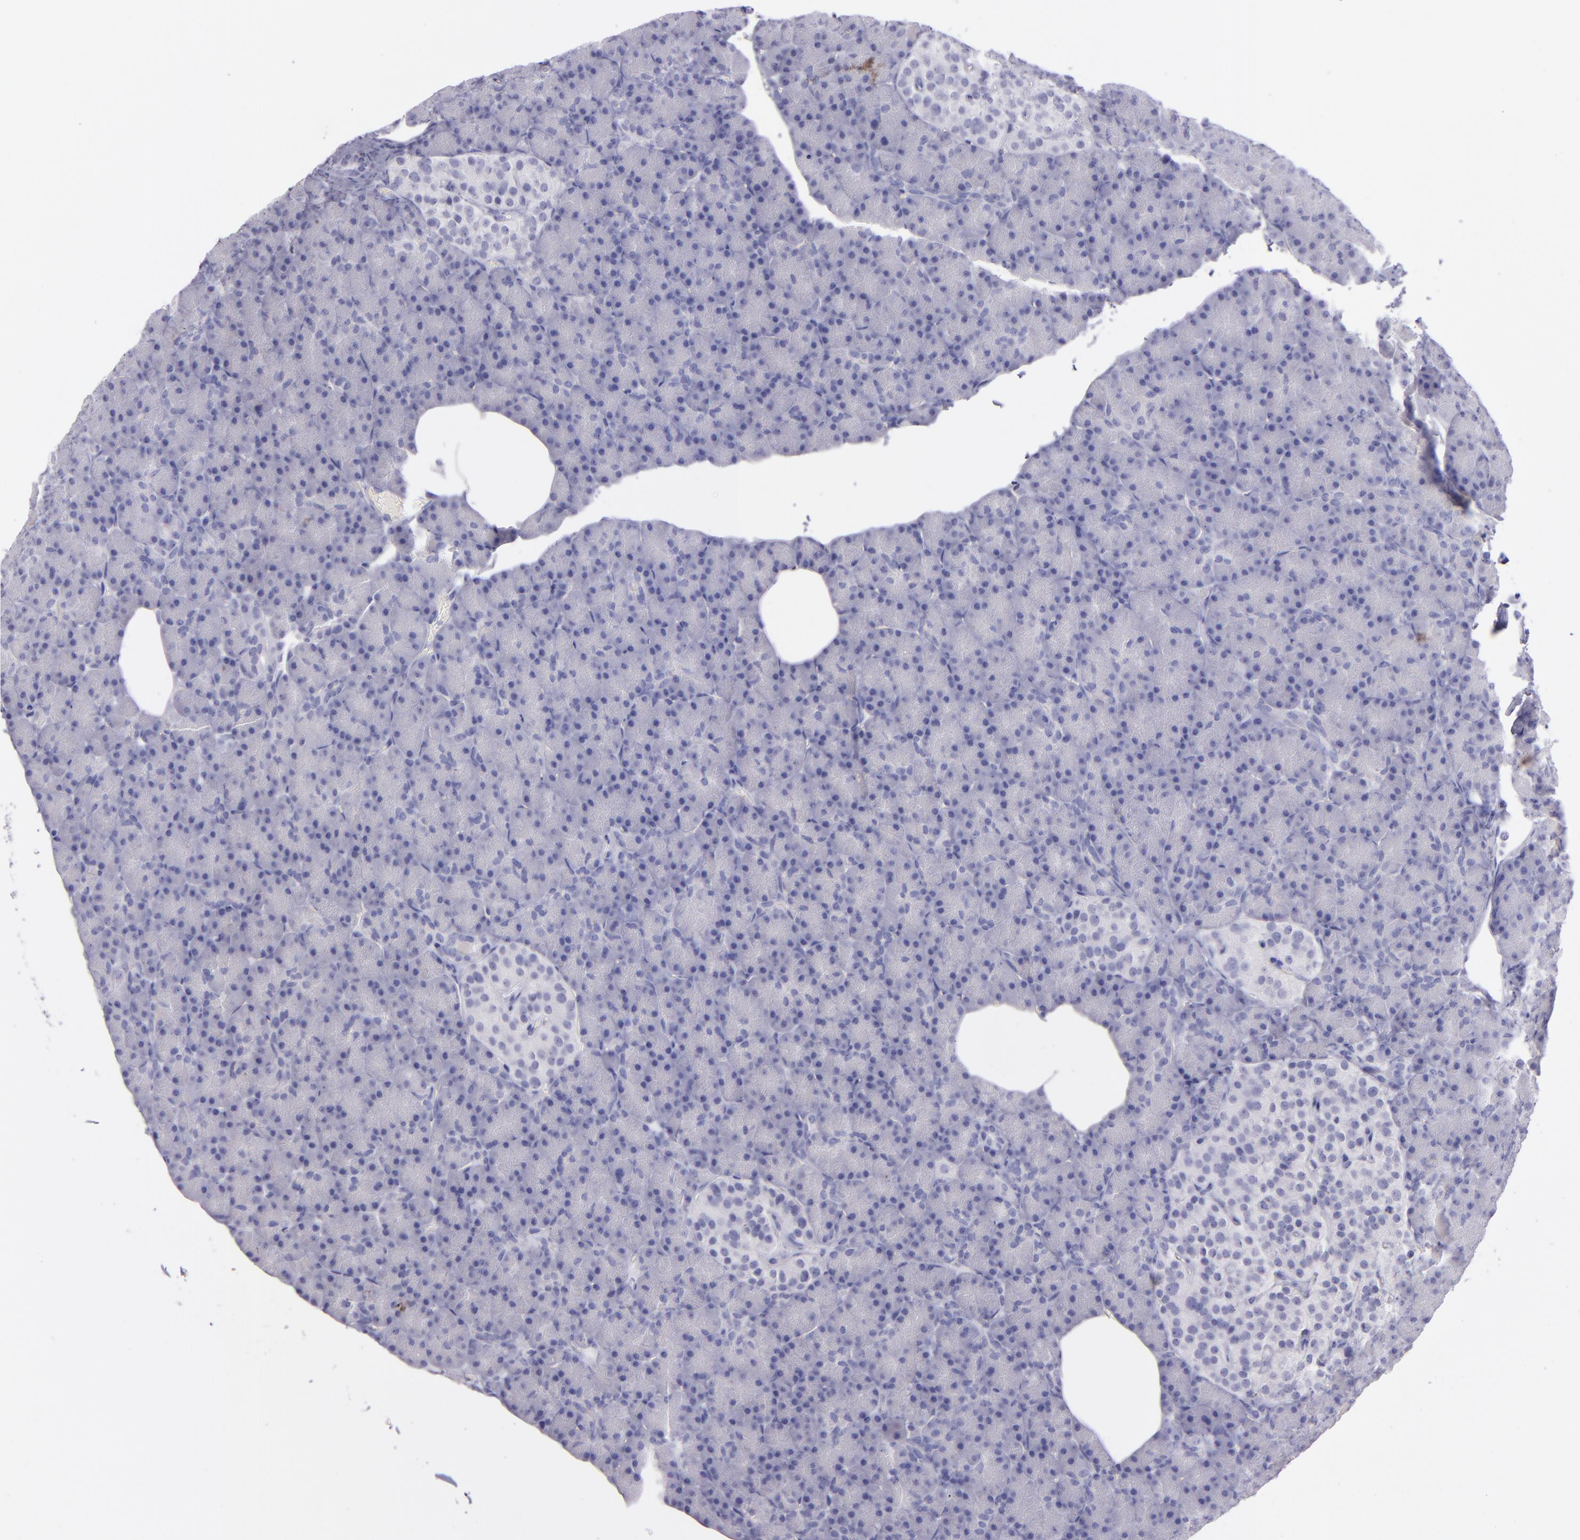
{"staining": {"intensity": "negative", "quantity": "none", "location": "none"}, "tissue": "pancreas", "cell_type": "Exocrine glandular cells", "image_type": "normal", "snomed": [{"axis": "morphology", "description": "Normal tissue, NOS"}, {"axis": "topography", "description": "Pancreas"}], "caption": "A photomicrograph of human pancreas is negative for staining in exocrine glandular cells.", "gene": "TNNT3", "patient": {"sex": "female", "age": 43}}